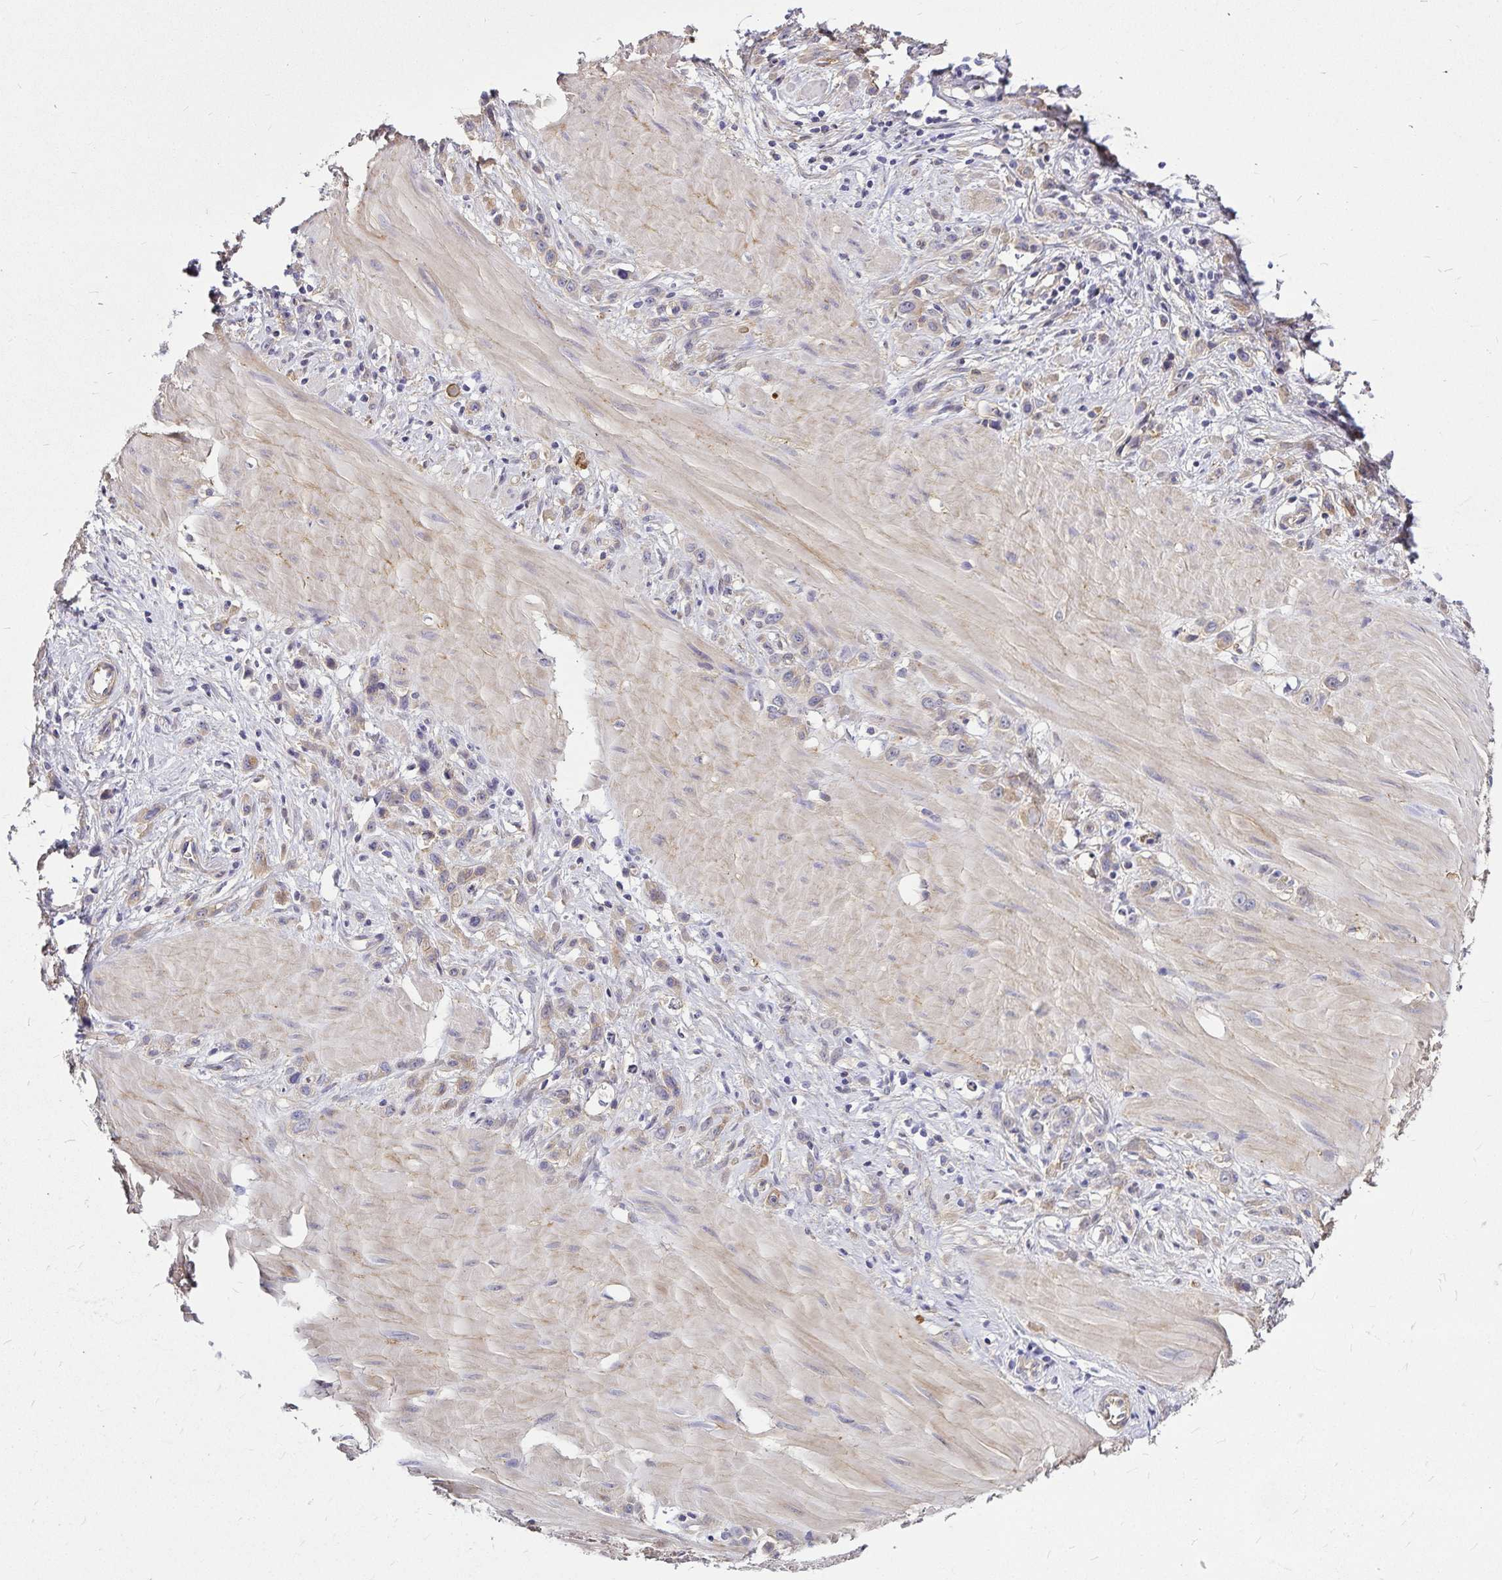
{"staining": {"intensity": "weak", "quantity": "25%-75%", "location": "cytoplasmic/membranous"}, "tissue": "stomach cancer", "cell_type": "Tumor cells", "image_type": "cancer", "snomed": [{"axis": "morphology", "description": "Adenocarcinoma, NOS"}, {"axis": "topography", "description": "Stomach"}], "caption": "This histopathology image displays immunohistochemistry staining of human stomach adenocarcinoma, with low weak cytoplasmic/membranous expression in approximately 25%-75% of tumor cells.", "gene": "GNG12", "patient": {"sex": "male", "age": 47}}